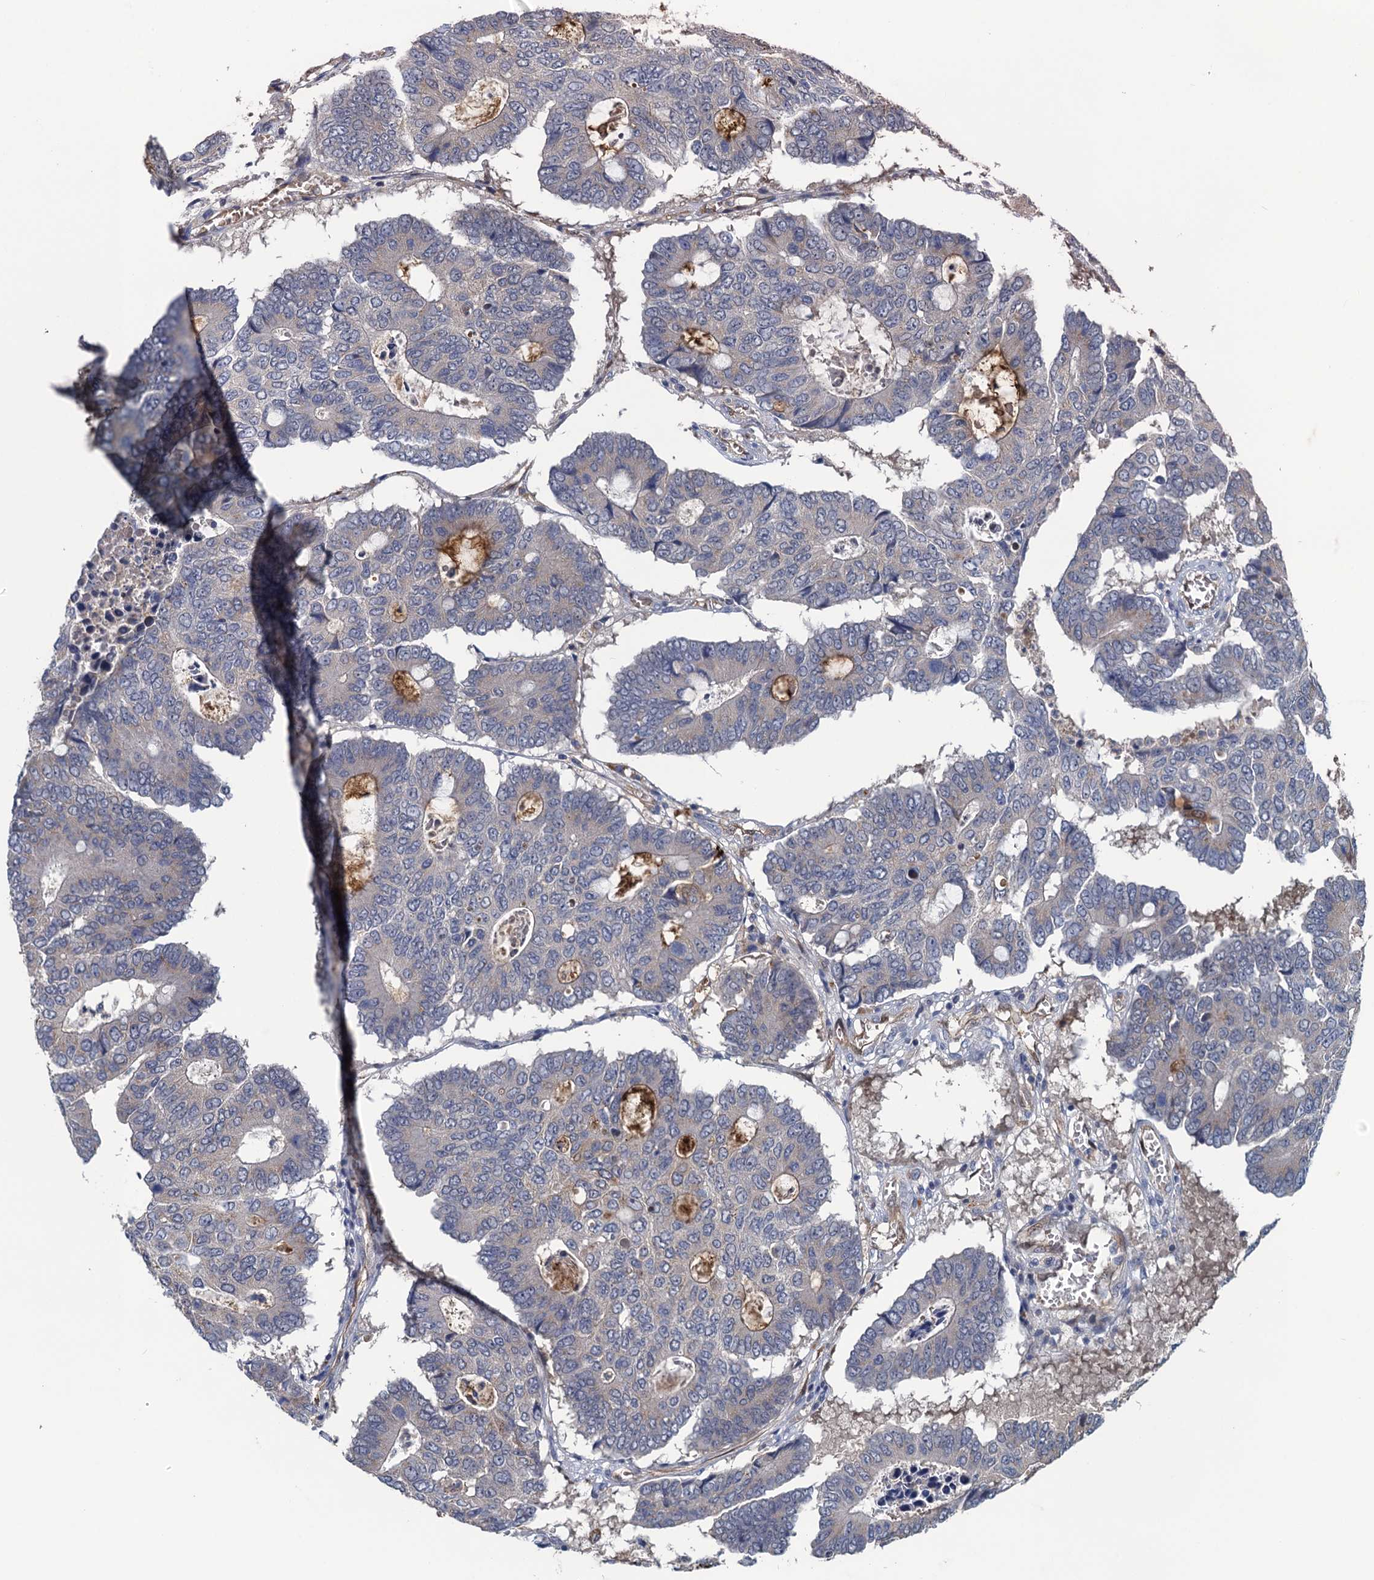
{"staining": {"intensity": "negative", "quantity": "none", "location": "none"}, "tissue": "colorectal cancer", "cell_type": "Tumor cells", "image_type": "cancer", "snomed": [{"axis": "morphology", "description": "Adenocarcinoma, NOS"}, {"axis": "topography", "description": "Colon"}], "caption": "This is a image of immunohistochemistry staining of colorectal adenocarcinoma, which shows no staining in tumor cells. (DAB (3,3'-diaminobenzidine) IHC with hematoxylin counter stain).", "gene": "KBTBD8", "patient": {"sex": "male", "age": 87}}